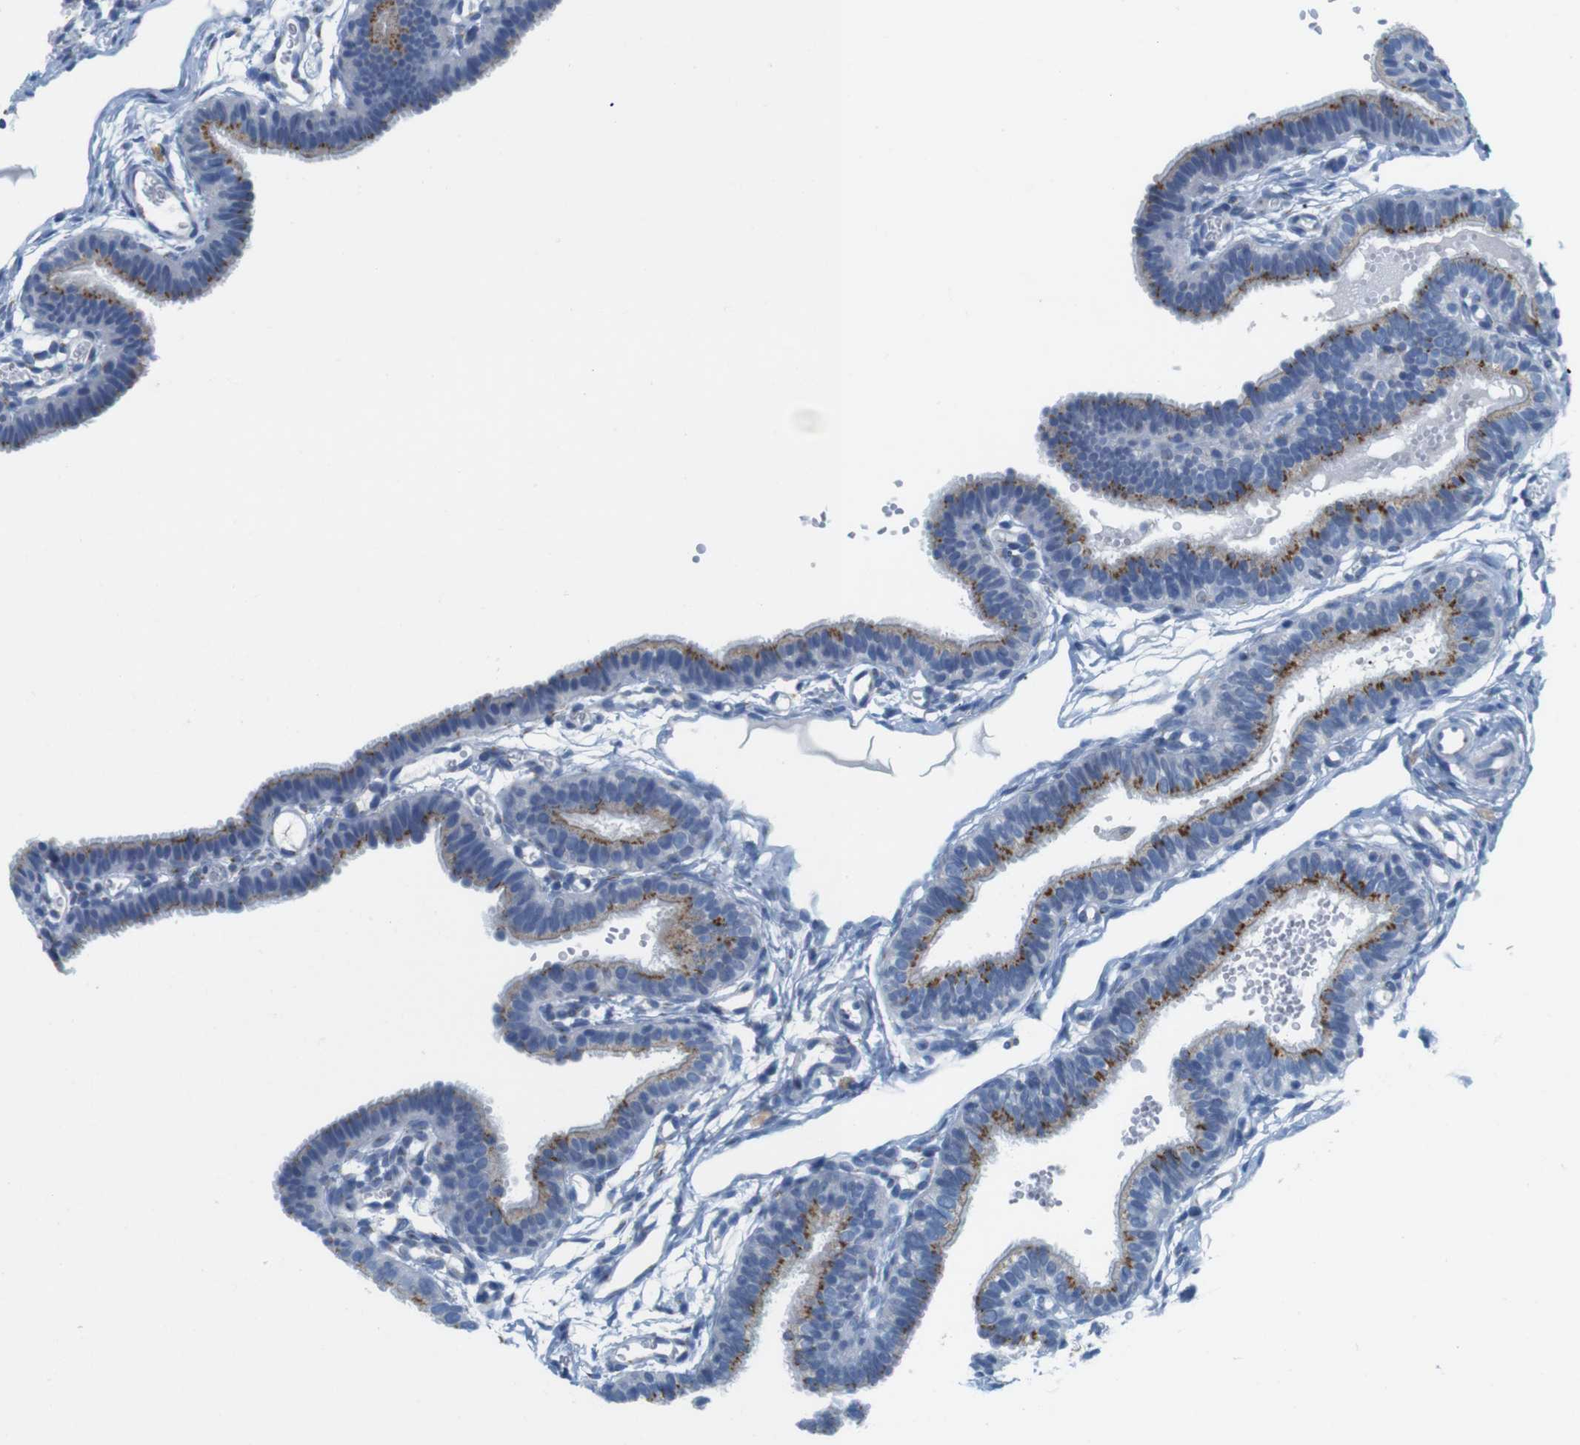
{"staining": {"intensity": "moderate", "quantity": ">75%", "location": "cytoplasmic/membranous"}, "tissue": "fallopian tube", "cell_type": "Glandular cells", "image_type": "normal", "snomed": [{"axis": "morphology", "description": "Normal tissue, NOS"}, {"axis": "topography", "description": "Fallopian tube"}, {"axis": "topography", "description": "Placenta"}], "caption": "Protein analysis of unremarkable fallopian tube displays moderate cytoplasmic/membranous positivity in about >75% of glandular cells.", "gene": "GOLGA2", "patient": {"sex": "female", "age": 34}}